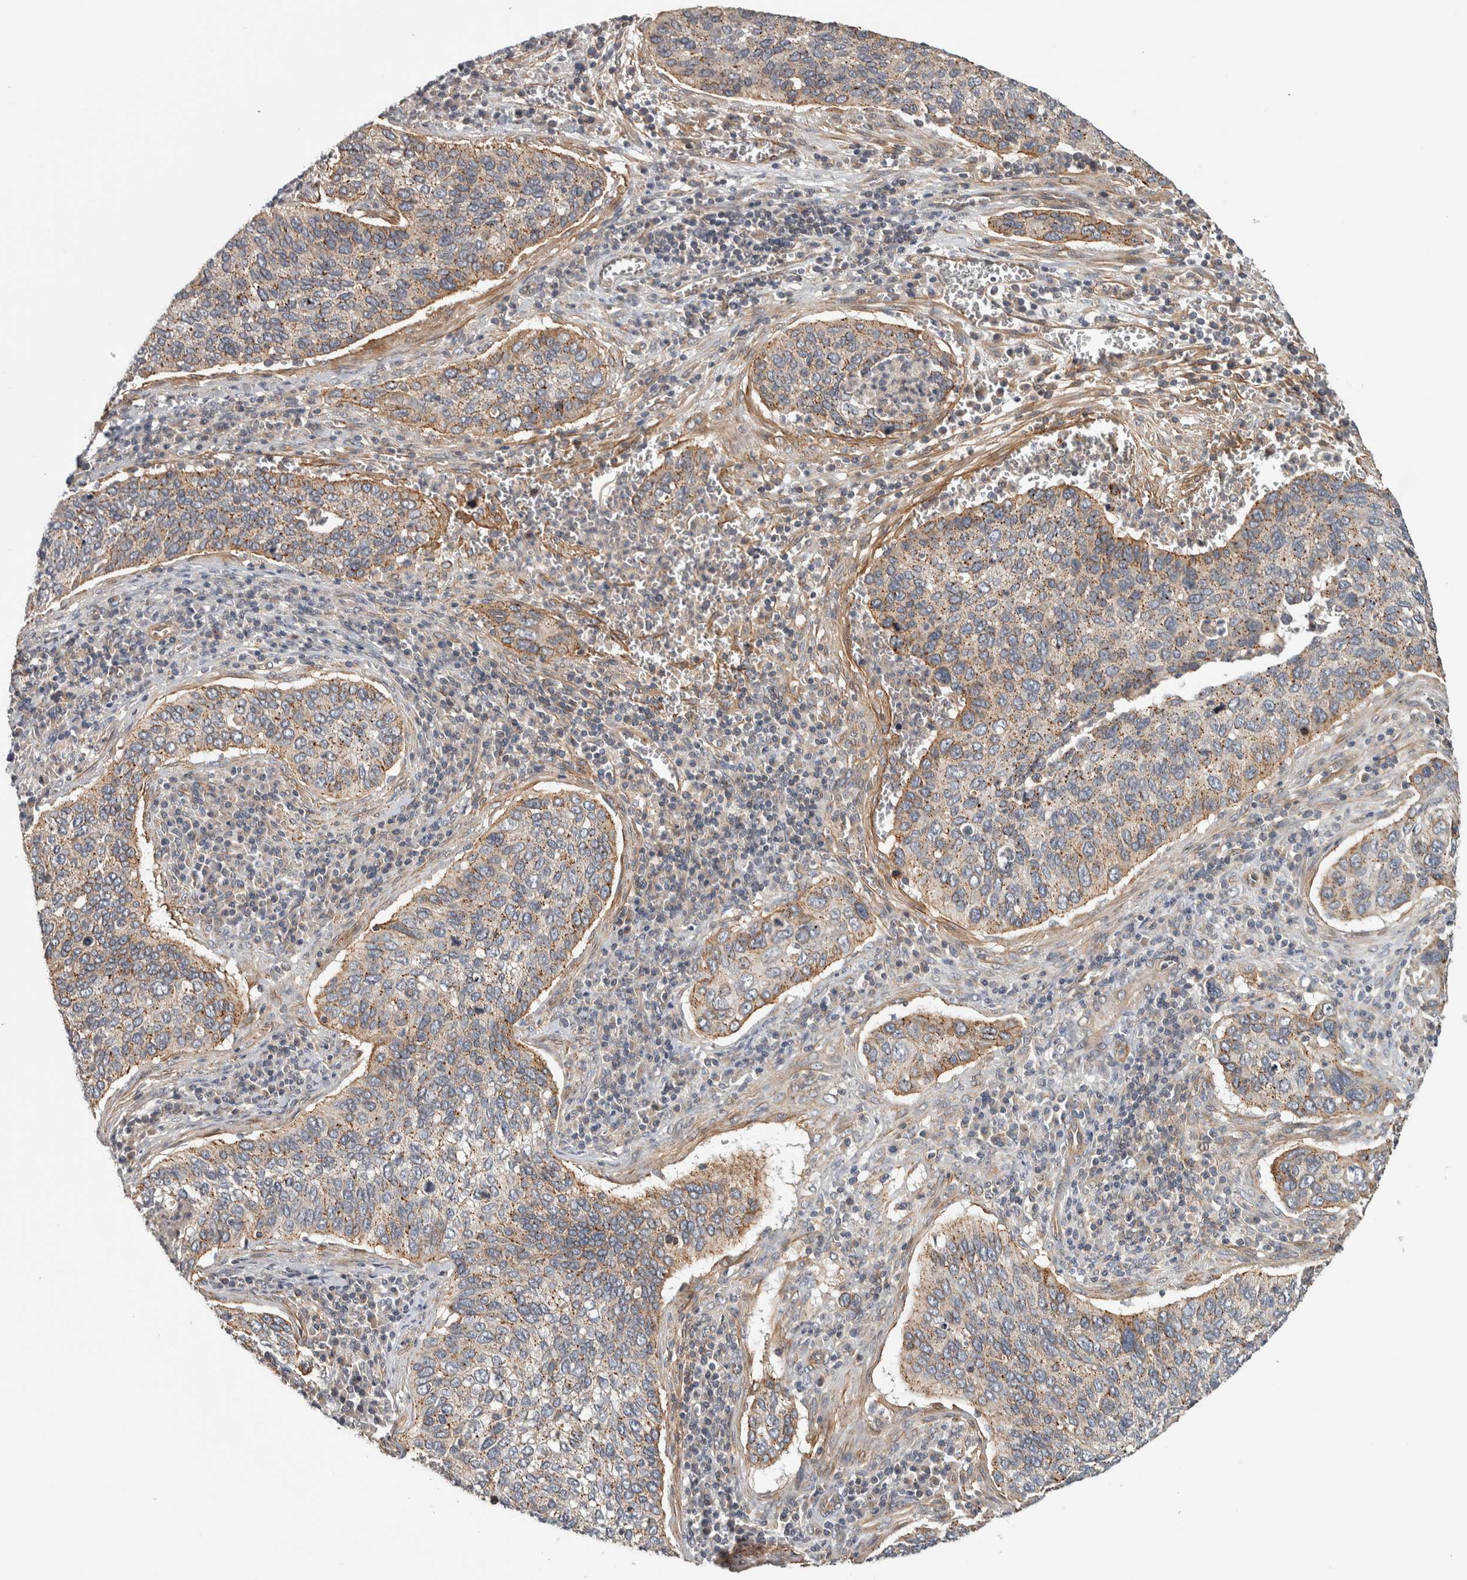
{"staining": {"intensity": "weak", "quantity": ">75%", "location": "cytoplasmic/membranous"}, "tissue": "cervical cancer", "cell_type": "Tumor cells", "image_type": "cancer", "snomed": [{"axis": "morphology", "description": "Squamous cell carcinoma, NOS"}, {"axis": "topography", "description": "Cervix"}], "caption": "Cervical cancer (squamous cell carcinoma) was stained to show a protein in brown. There is low levels of weak cytoplasmic/membranous staining in about >75% of tumor cells. Immunohistochemistry (ihc) stains the protein in brown and the nuclei are stained blue.", "gene": "TBC1D31", "patient": {"sex": "female", "age": 53}}